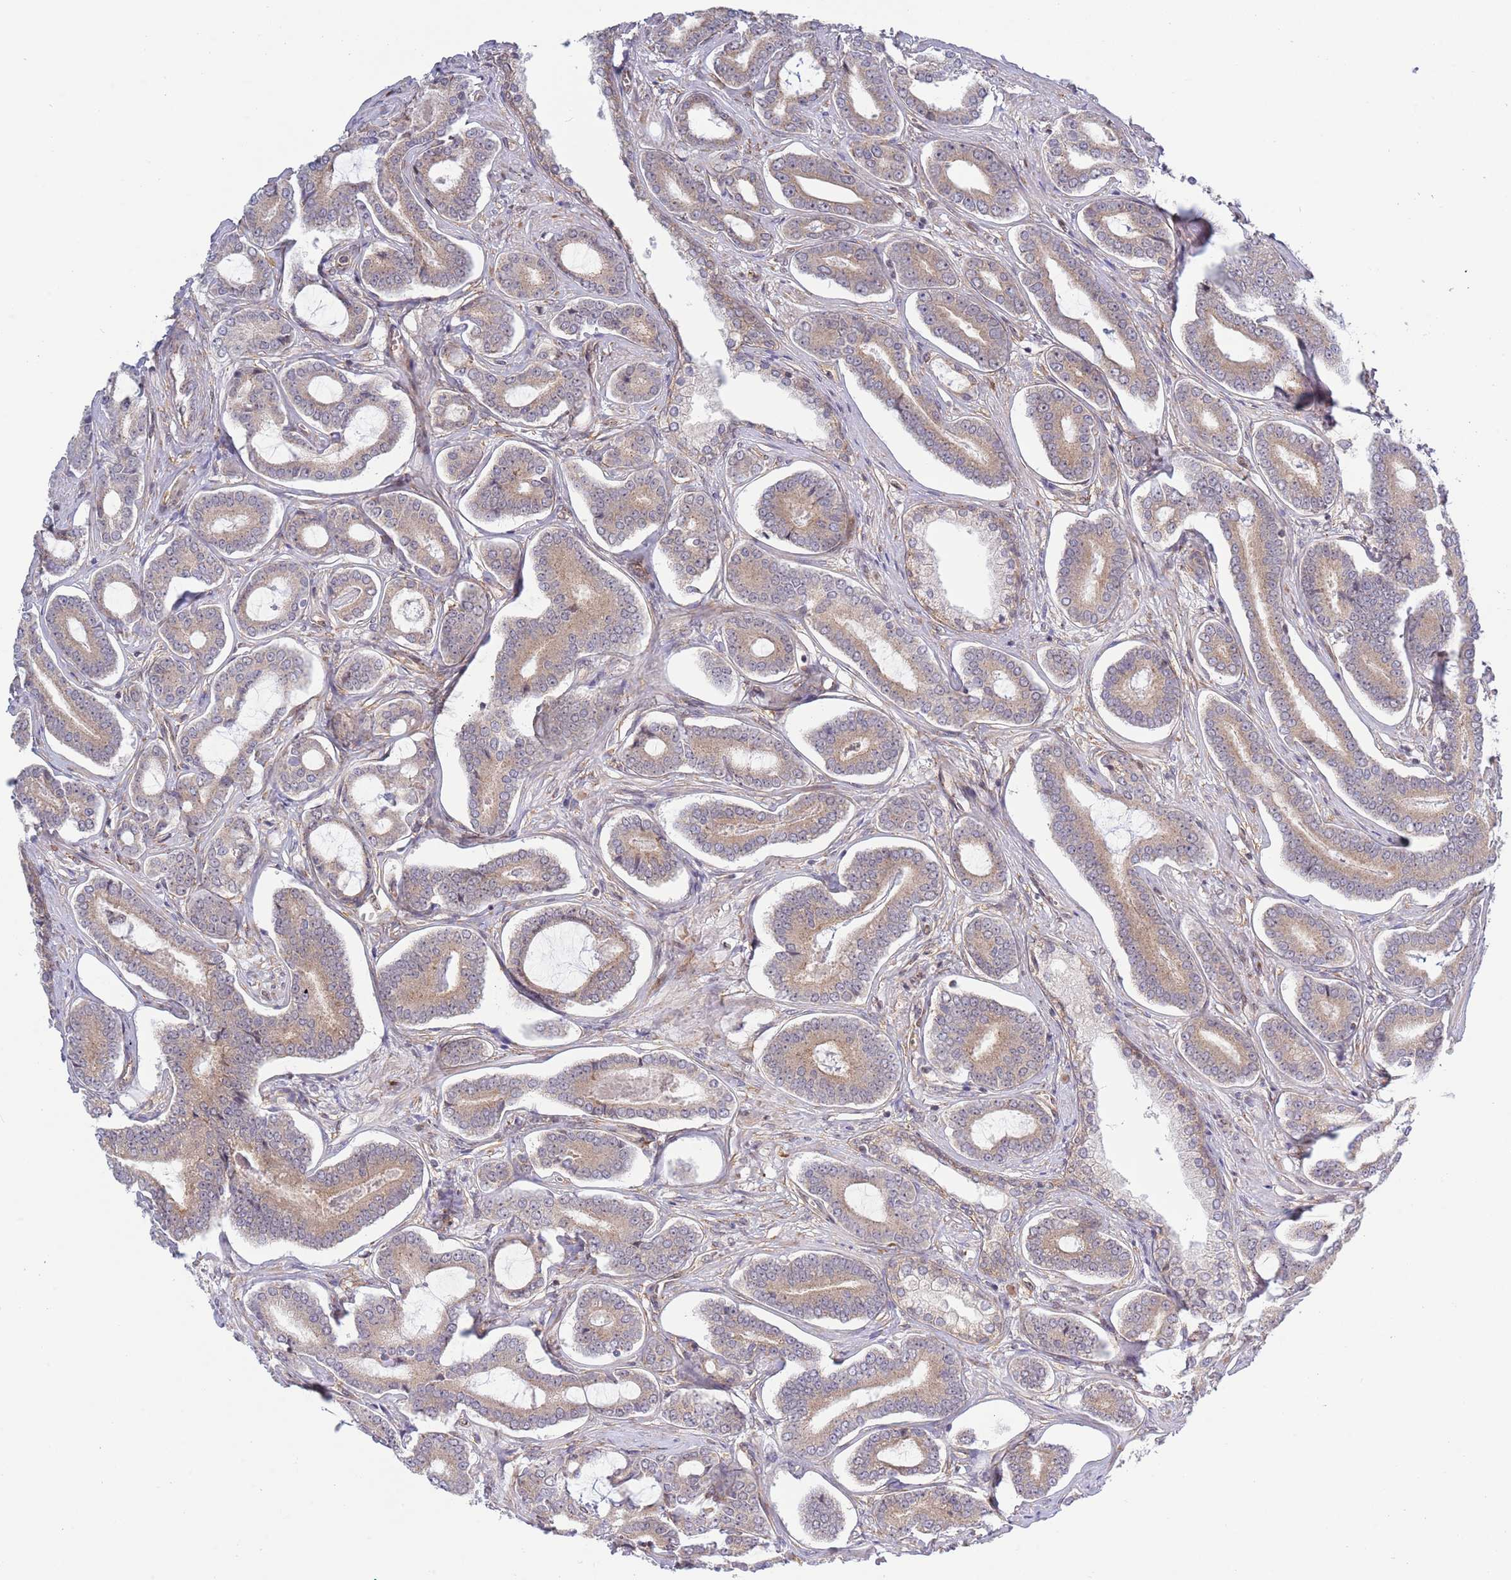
{"staining": {"intensity": "weak", "quantity": "25%-75%", "location": "cytoplasmic/membranous"}, "tissue": "prostate cancer", "cell_type": "Tumor cells", "image_type": "cancer", "snomed": [{"axis": "morphology", "description": "Adenocarcinoma, NOS"}, {"axis": "topography", "description": "Prostate and seminal vesicle, NOS"}], "caption": "Immunohistochemical staining of adenocarcinoma (prostate) demonstrates weak cytoplasmic/membranous protein staining in approximately 25%-75% of tumor cells.", "gene": "TBX10", "patient": {"sex": "male", "age": 76}}